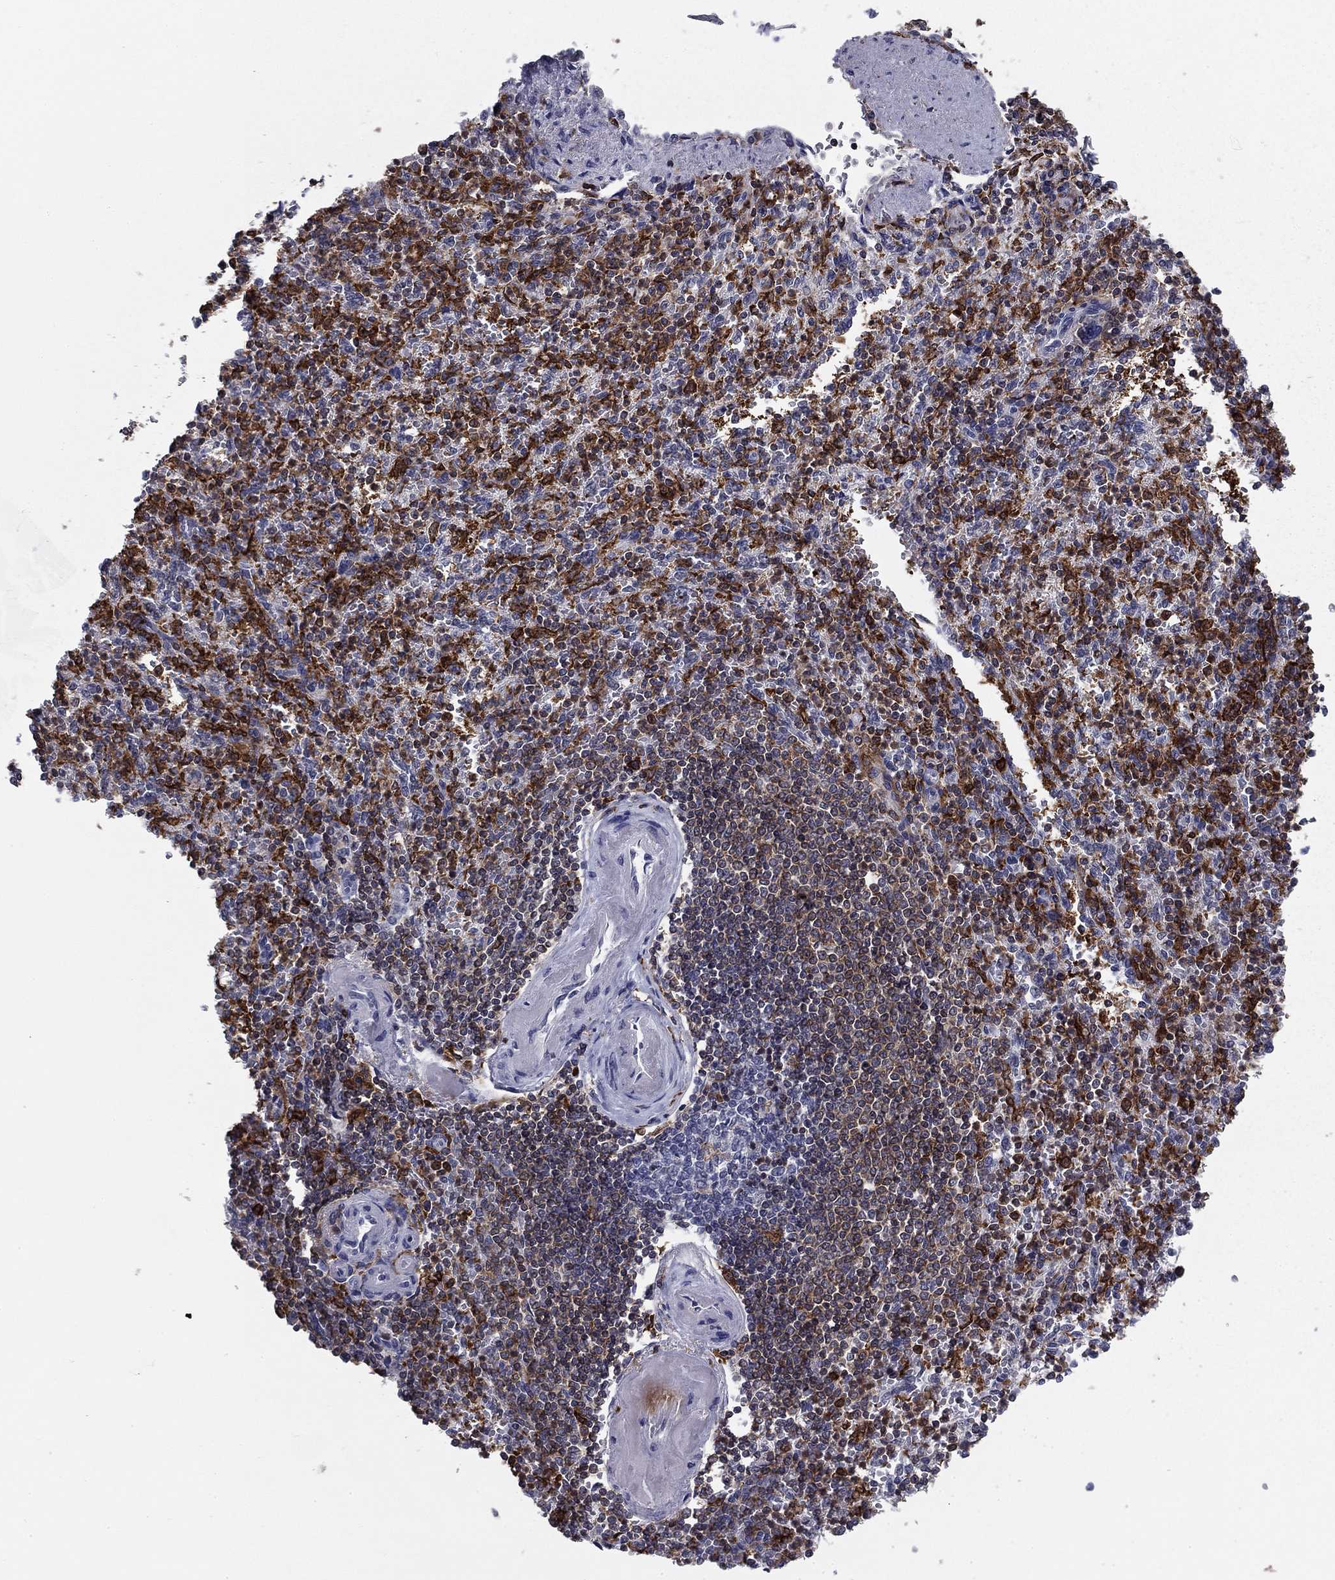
{"staining": {"intensity": "strong", "quantity": "25%-75%", "location": "cytoplasmic/membranous"}, "tissue": "spleen", "cell_type": "Cells in red pulp", "image_type": "normal", "snomed": [{"axis": "morphology", "description": "Normal tissue, NOS"}, {"axis": "topography", "description": "Spleen"}], "caption": "A micrograph showing strong cytoplasmic/membranous positivity in about 25%-75% of cells in red pulp in unremarkable spleen, as visualized by brown immunohistochemical staining.", "gene": "PLCB2", "patient": {"sex": "female", "age": 74}}